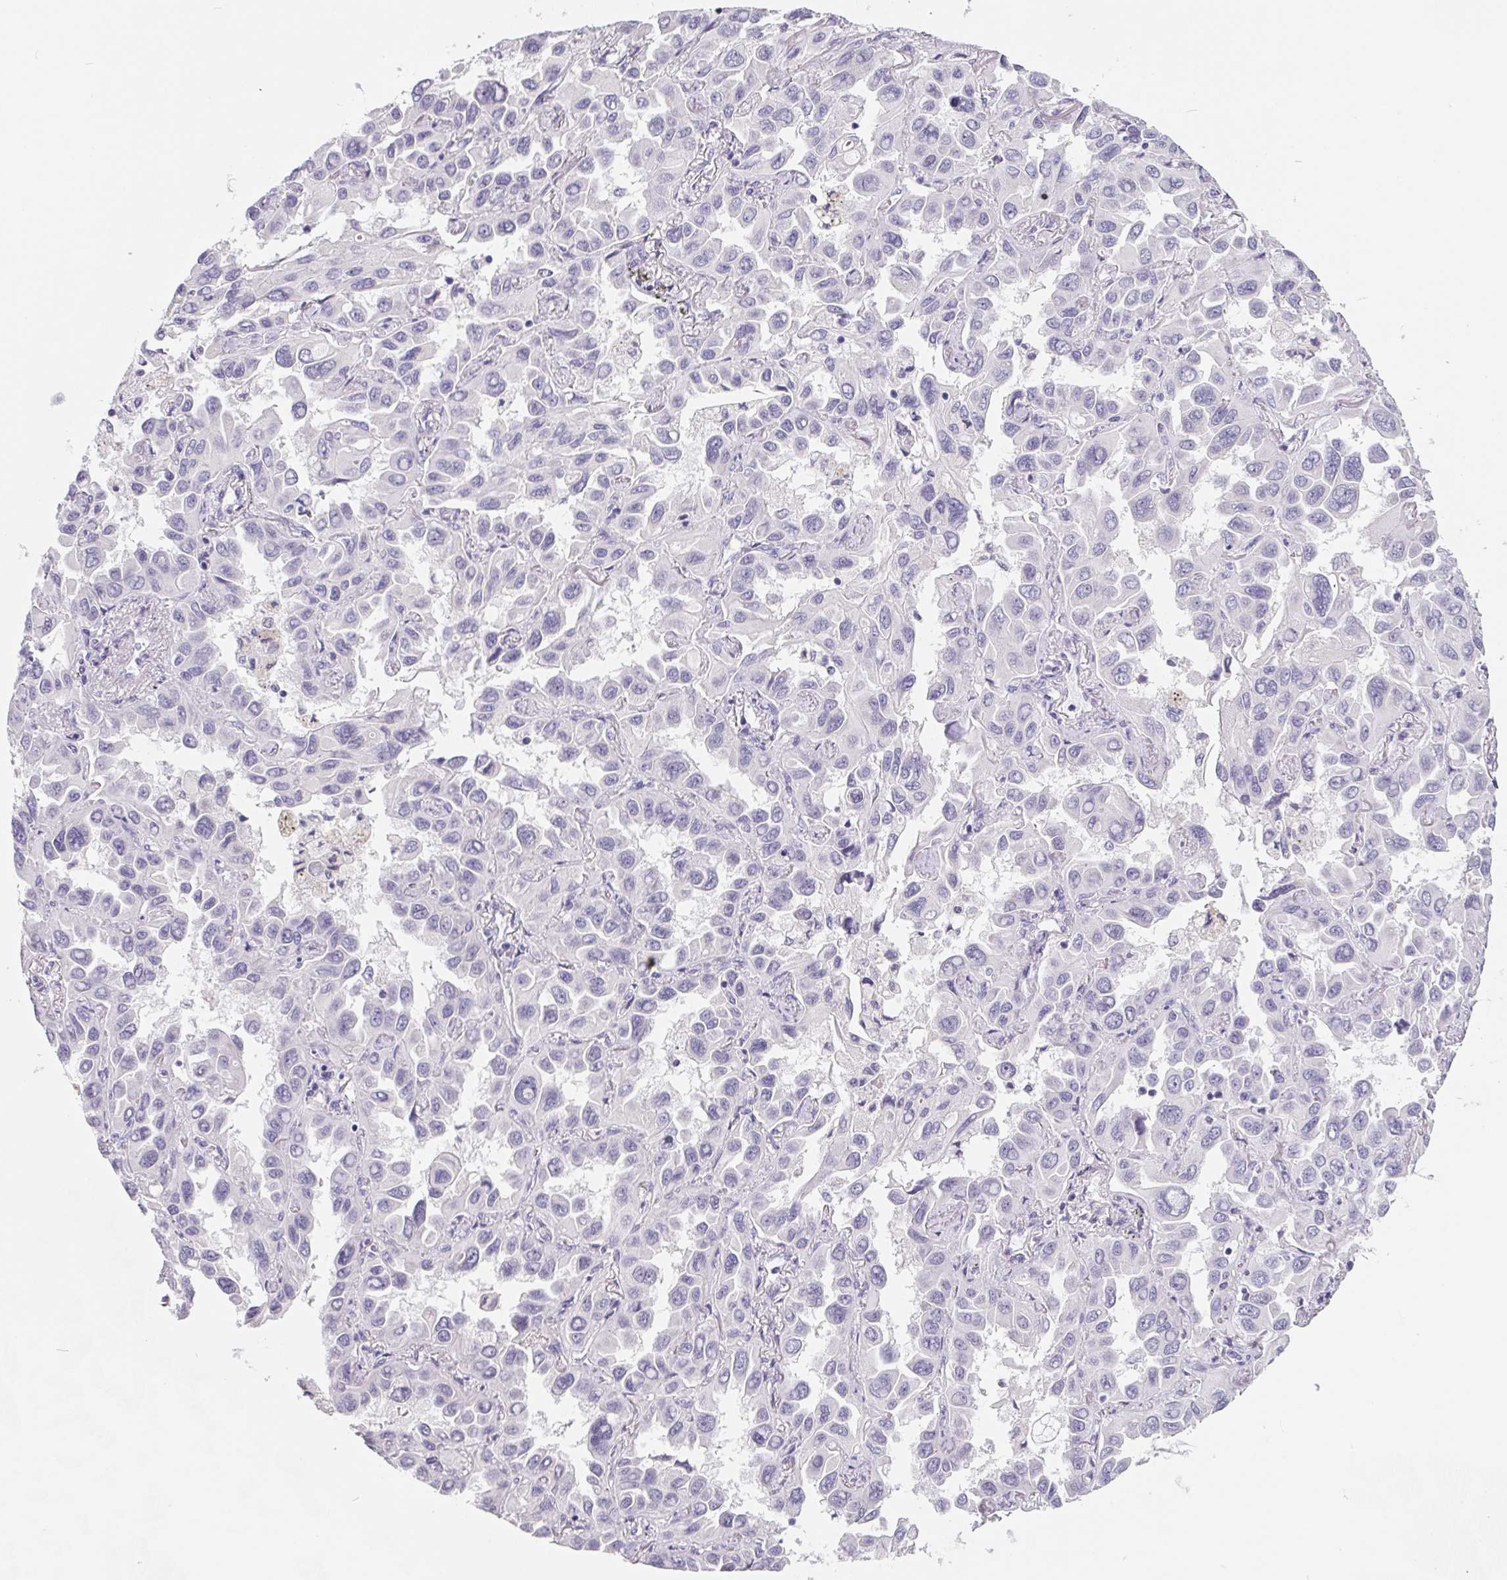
{"staining": {"intensity": "negative", "quantity": "none", "location": "none"}, "tissue": "lung cancer", "cell_type": "Tumor cells", "image_type": "cancer", "snomed": [{"axis": "morphology", "description": "Adenocarcinoma, NOS"}, {"axis": "topography", "description": "Lung"}], "caption": "This is a micrograph of IHC staining of lung adenocarcinoma, which shows no staining in tumor cells.", "gene": "FDX1", "patient": {"sex": "male", "age": 64}}